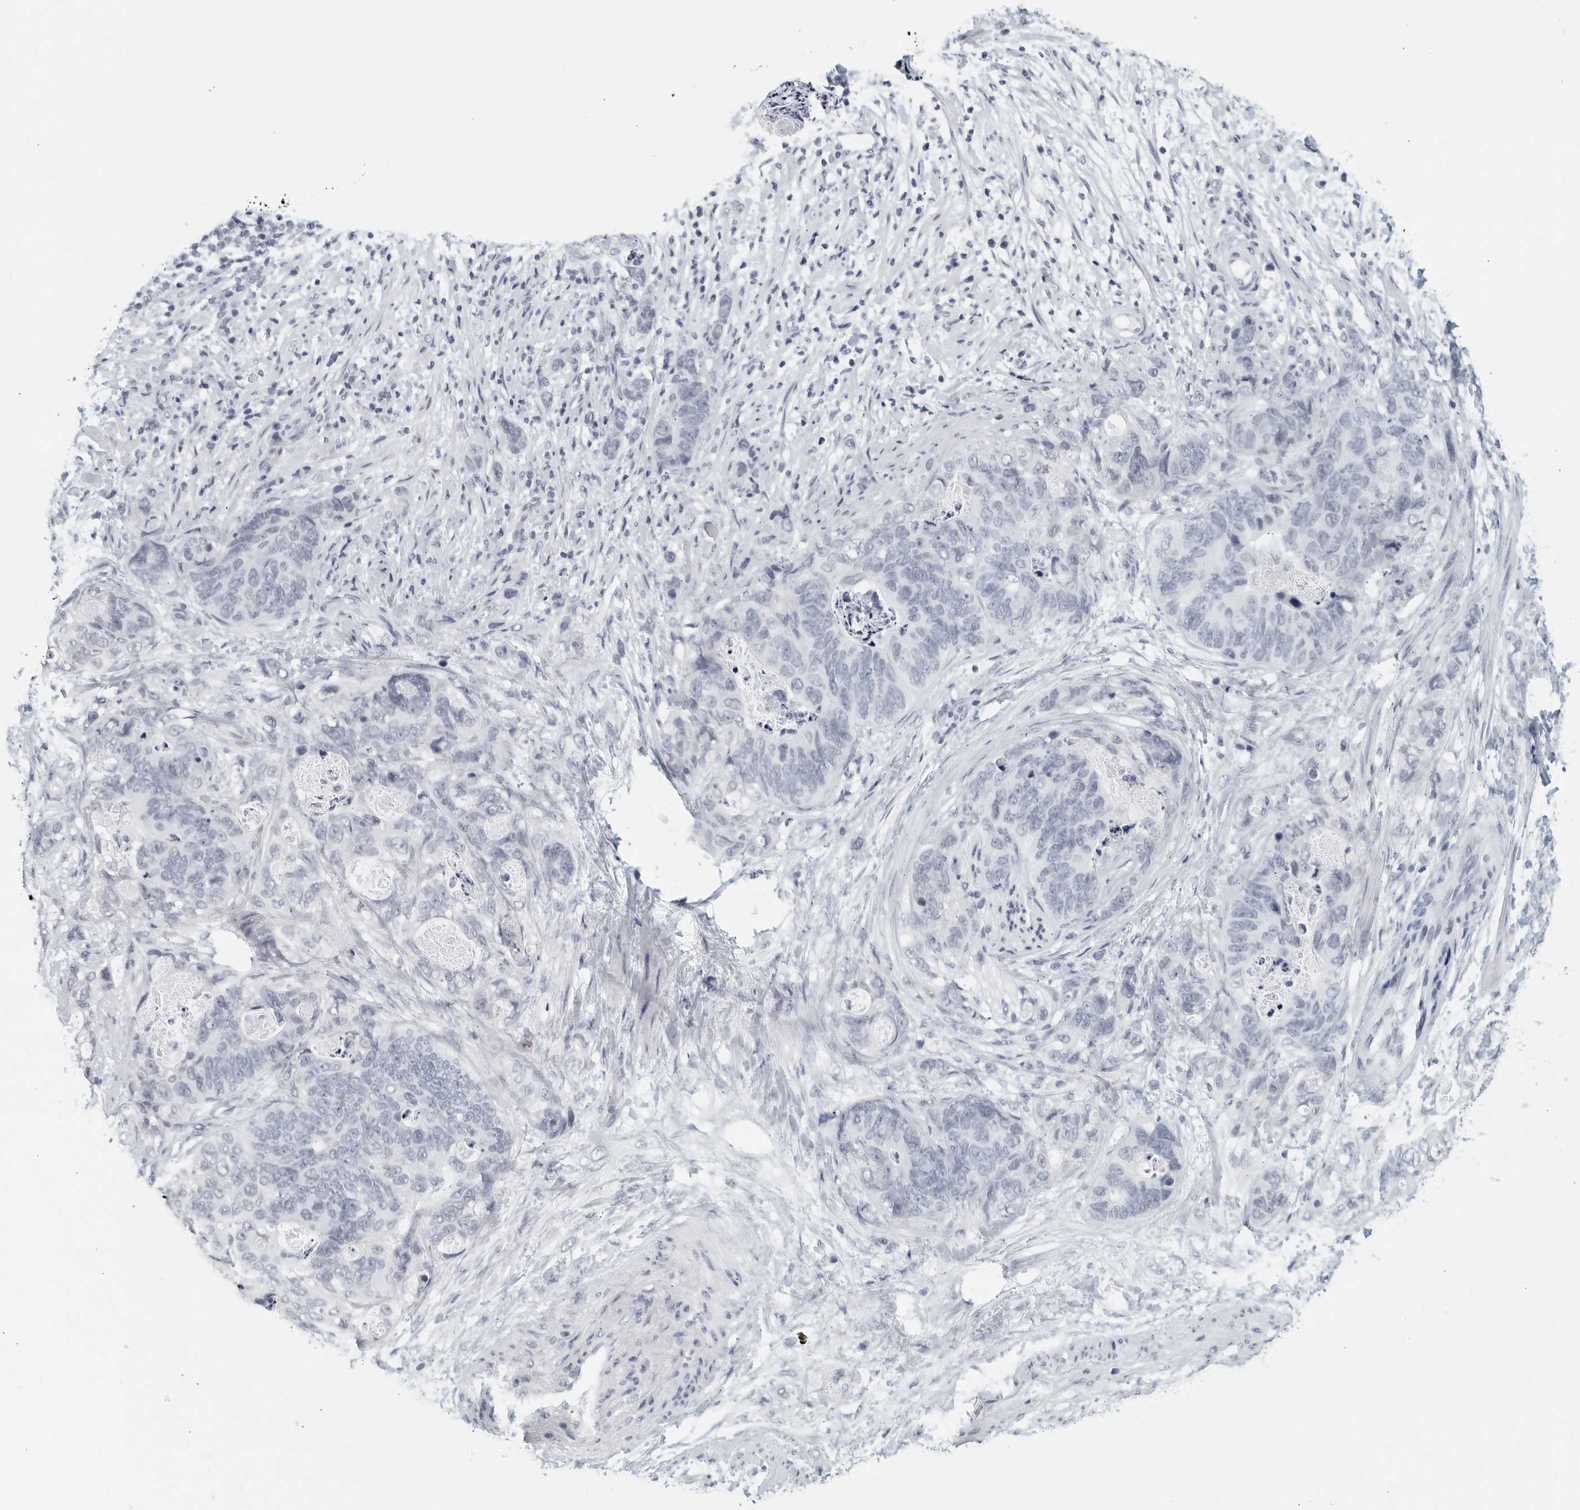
{"staining": {"intensity": "negative", "quantity": "none", "location": "none"}, "tissue": "stomach cancer", "cell_type": "Tumor cells", "image_type": "cancer", "snomed": [{"axis": "morphology", "description": "Normal tissue, NOS"}, {"axis": "morphology", "description": "Adenocarcinoma, NOS"}, {"axis": "topography", "description": "Stomach"}], "caption": "Tumor cells show no significant expression in stomach cancer.", "gene": "KLK7", "patient": {"sex": "female", "age": 89}}